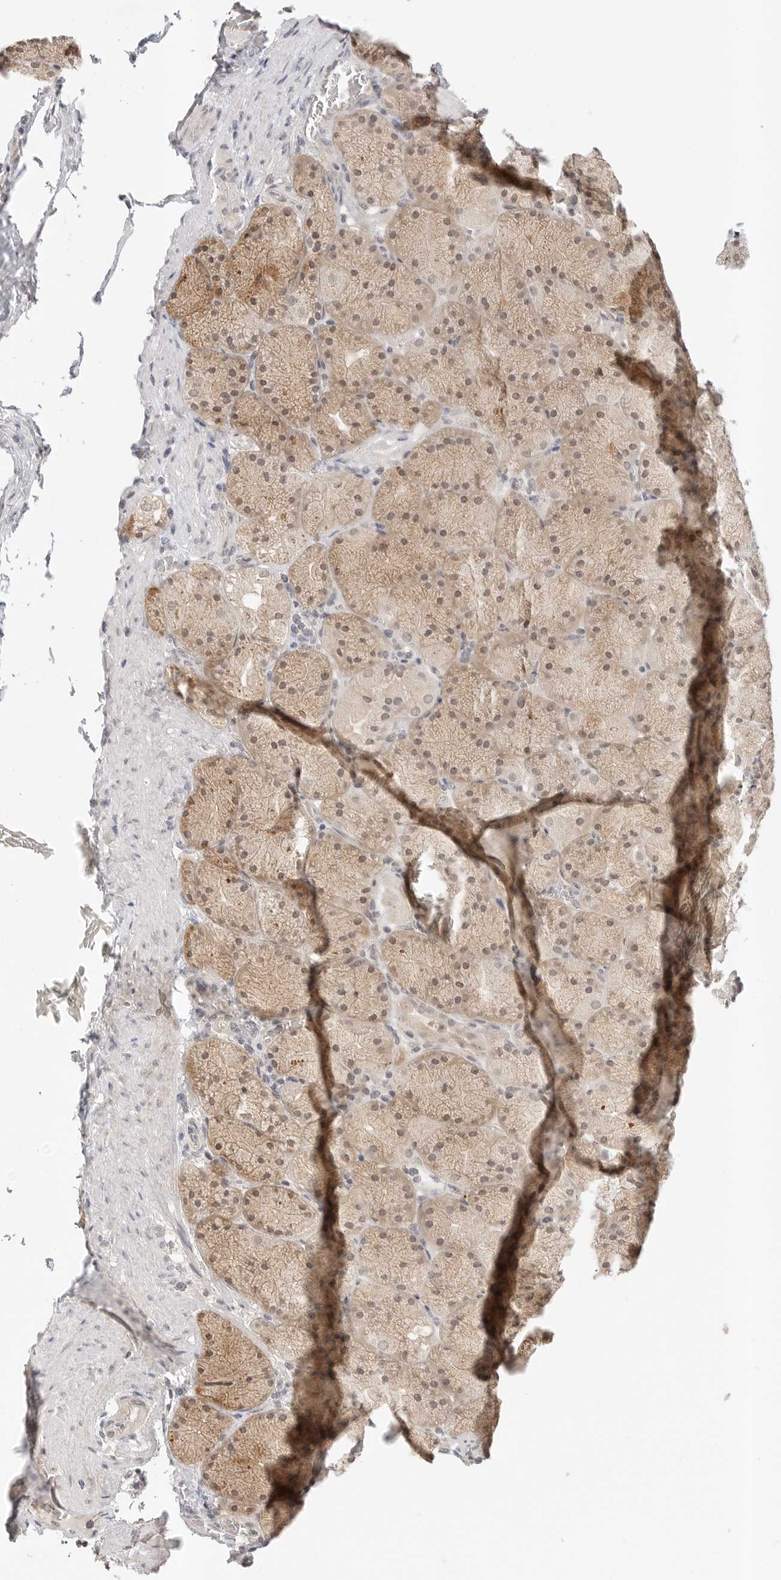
{"staining": {"intensity": "weak", "quantity": "25%-75%", "location": "cytoplasmic/membranous,nuclear"}, "tissue": "stomach", "cell_type": "Glandular cells", "image_type": "normal", "snomed": [{"axis": "morphology", "description": "Normal tissue, NOS"}, {"axis": "topography", "description": "Stomach, upper"}, {"axis": "topography", "description": "Stomach"}], "caption": "High-power microscopy captured an IHC micrograph of unremarkable stomach, revealing weak cytoplasmic/membranous,nuclear staining in about 25%-75% of glandular cells.", "gene": "IL24", "patient": {"sex": "male", "age": 48}}